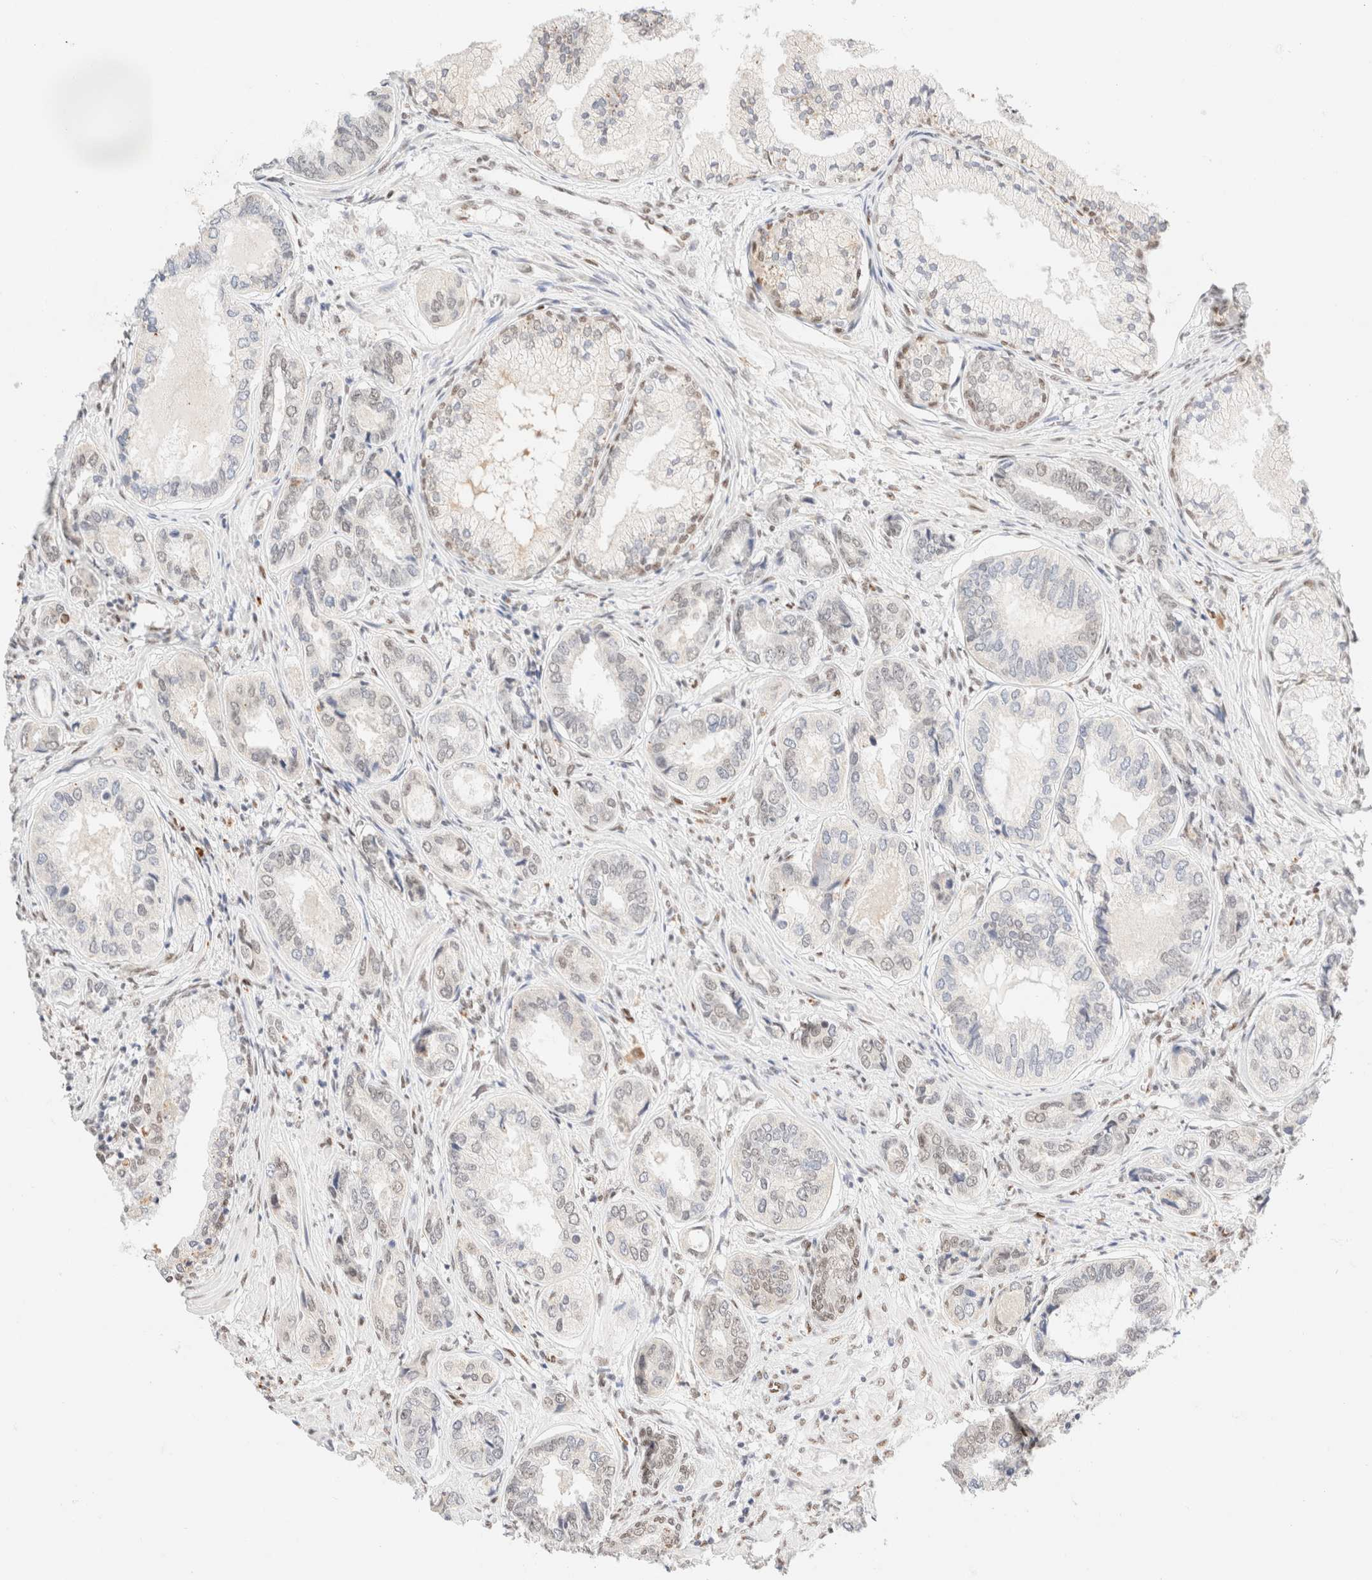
{"staining": {"intensity": "negative", "quantity": "none", "location": "none"}, "tissue": "prostate cancer", "cell_type": "Tumor cells", "image_type": "cancer", "snomed": [{"axis": "morphology", "description": "Adenocarcinoma, High grade"}, {"axis": "topography", "description": "Prostate"}], "caption": "The image exhibits no staining of tumor cells in prostate cancer. Brightfield microscopy of immunohistochemistry stained with DAB (3,3'-diaminobenzidine) (brown) and hematoxylin (blue), captured at high magnification.", "gene": "CIC", "patient": {"sex": "male", "age": 61}}